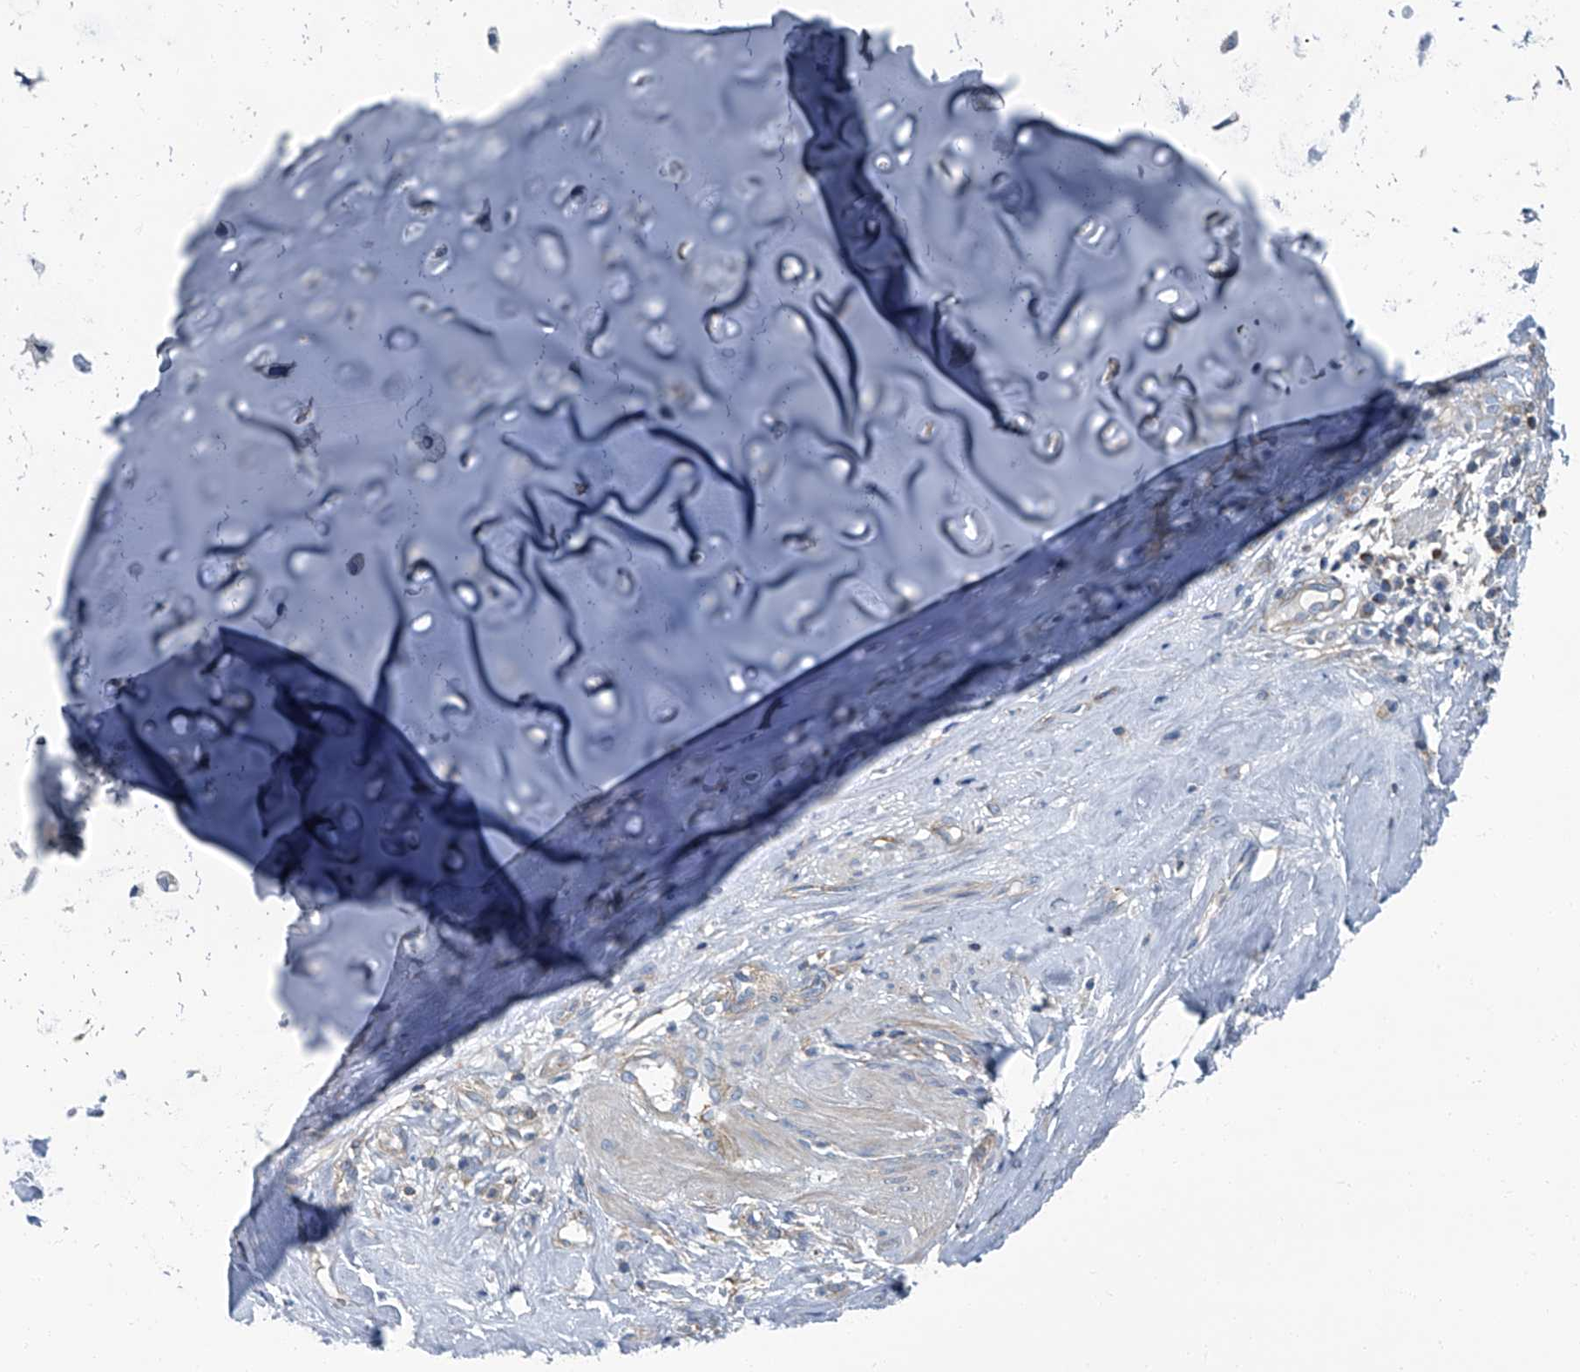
{"staining": {"intensity": "negative", "quantity": "none", "location": "none"}, "tissue": "adipose tissue", "cell_type": "Adipocytes", "image_type": "normal", "snomed": [{"axis": "morphology", "description": "Normal tissue, NOS"}, {"axis": "morphology", "description": "Basal cell carcinoma"}, {"axis": "topography", "description": "Cartilage tissue"}, {"axis": "topography", "description": "Nasopharynx"}, {"axis": "topography", "description": "Oral tissue"}], "caption": "Immunohistochemistry of unremarkable human adipose tissue exhibits no staining in adipocytes.", "gene": "SEPTIN7", "patient": {"sex": "female", "age": 77}}